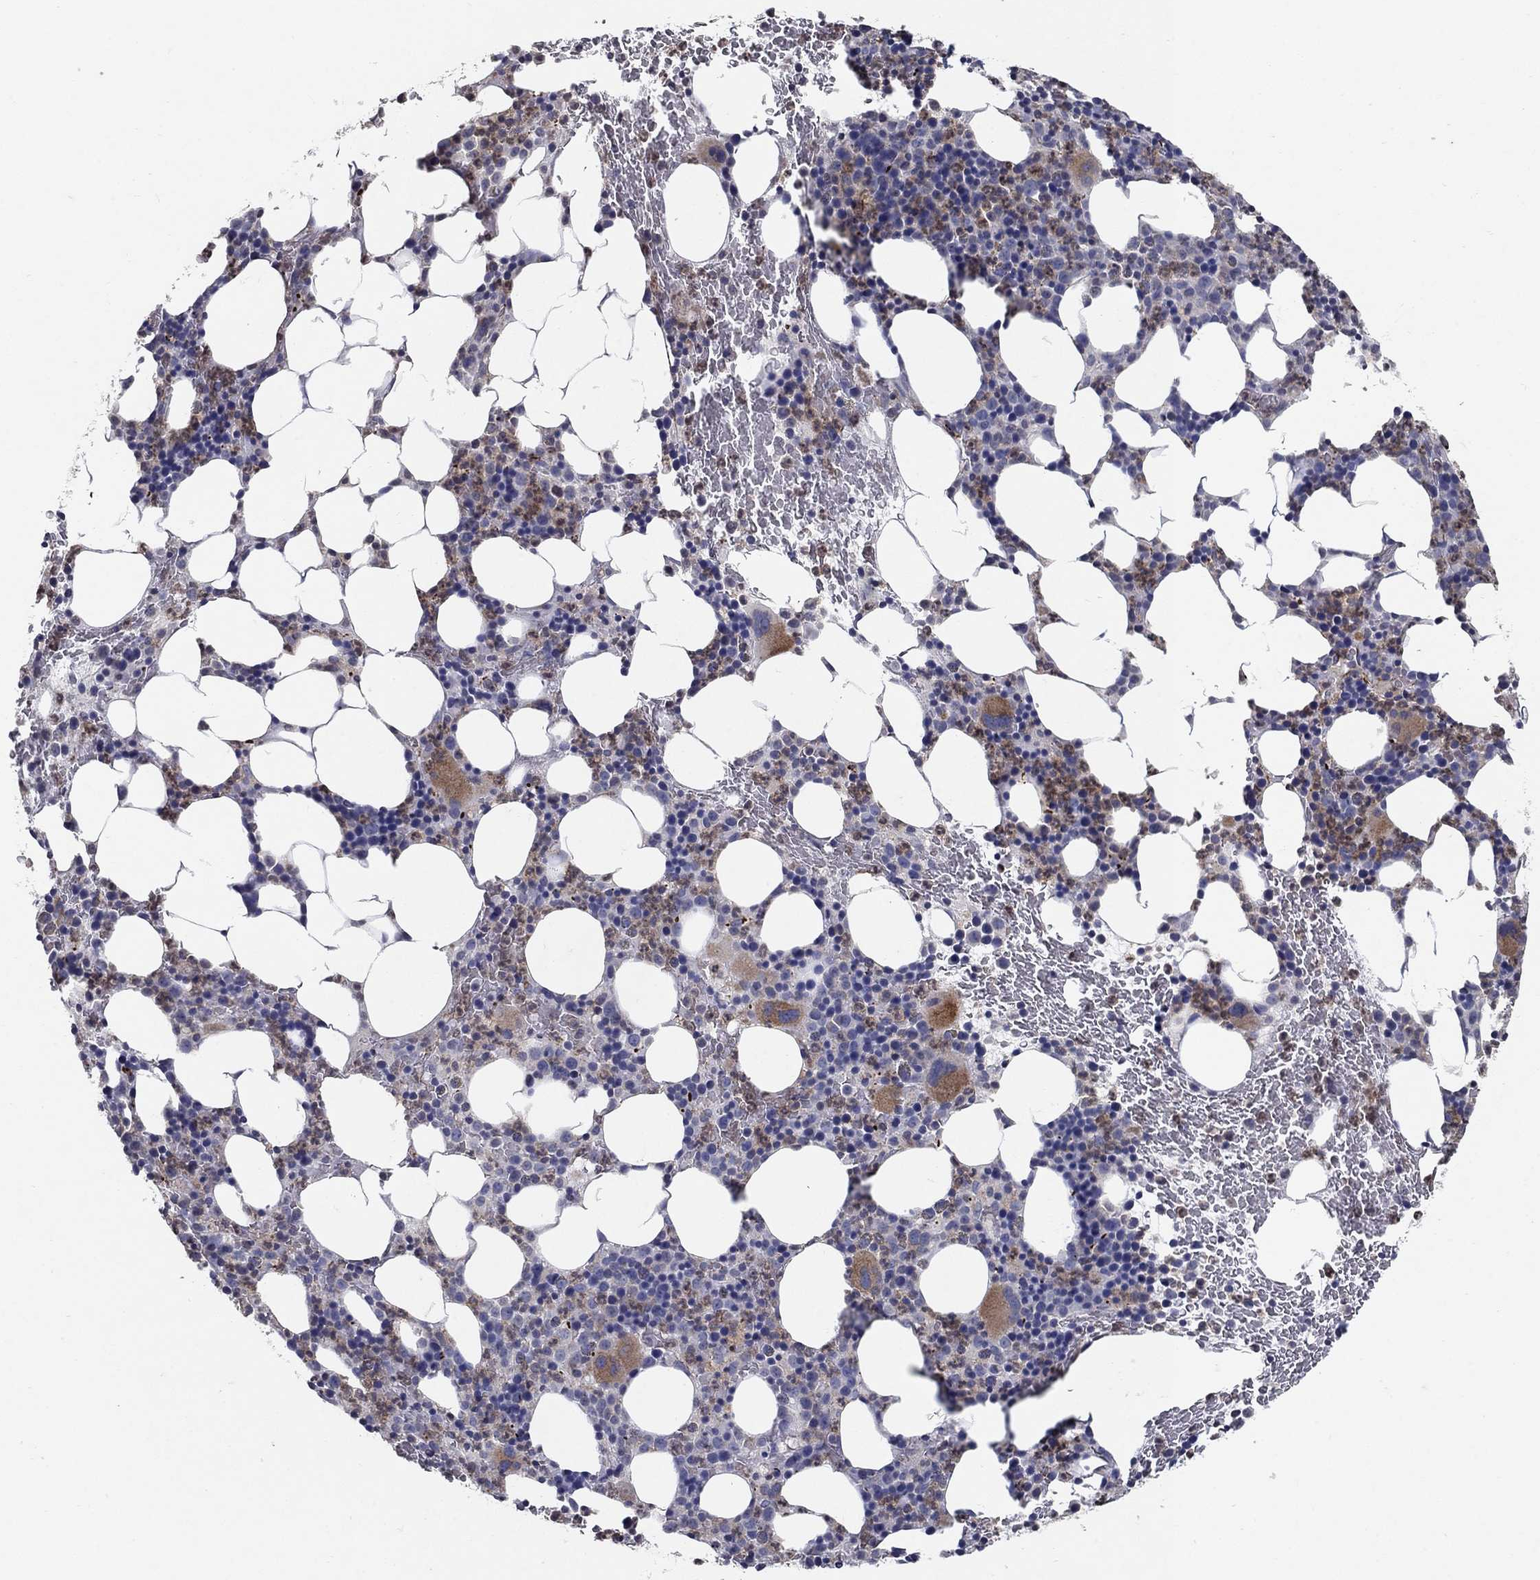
{"staining": {"intensity": "moderate", "quantity": "25%-75%", "location": "cytoplasmic/membranous"}, "tissue": "bone marrow", "cell_type": "Hematopoietic cells", "image_type": "normal", "snomed": [{"axis": "morphology", "description": "Normal tissue, NOS"}, {"axis": "topography", "description": "Bone marrow"}], "caption": "Human bone marrow stained with a brown dye demonstrates moderate cytoplasmic/membranous positive positivity in about 25%-75% of hematopoietic cells.", "gene": "TINAG", "patient": {"sex": "male", "age": 72}}